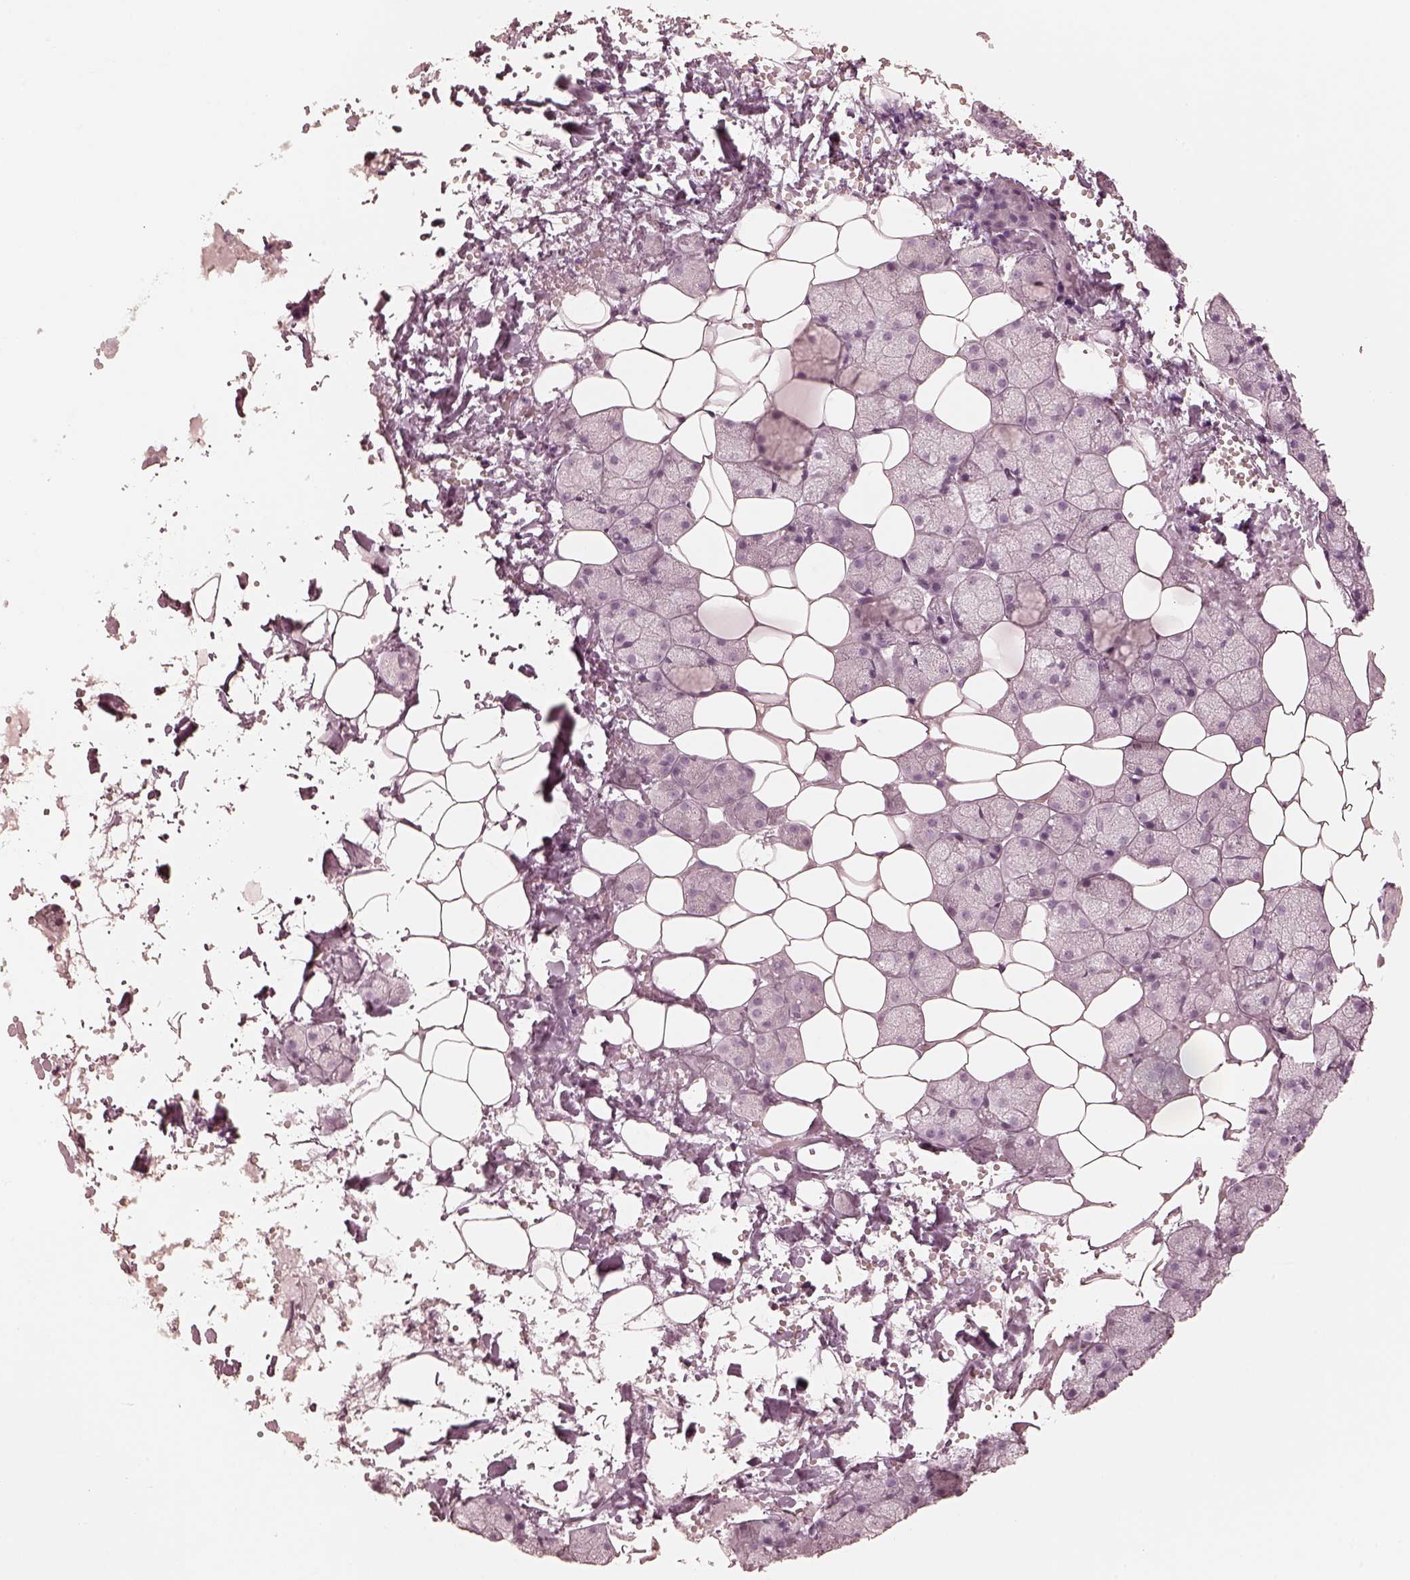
{"staining": {"intensity": "negative", "quantity": "none", "location": "none"}, "tissue": "salivary gland", "cell_type": "Glandular cells", "image_type": "normal", "snomed": [{"axis": "morphology", "description": "Normal tissue, NOS"}, {"axis": "topography", "description": "Salivary gland"}], "caption": "High power microscopy image of an immunohistochemistry image of benign salivary gland, revealing no significant expression in glandular cells. Nuclei are stained in blue.", "gene": "CALR3", "patient": {"sex": "male", "age": 38}}